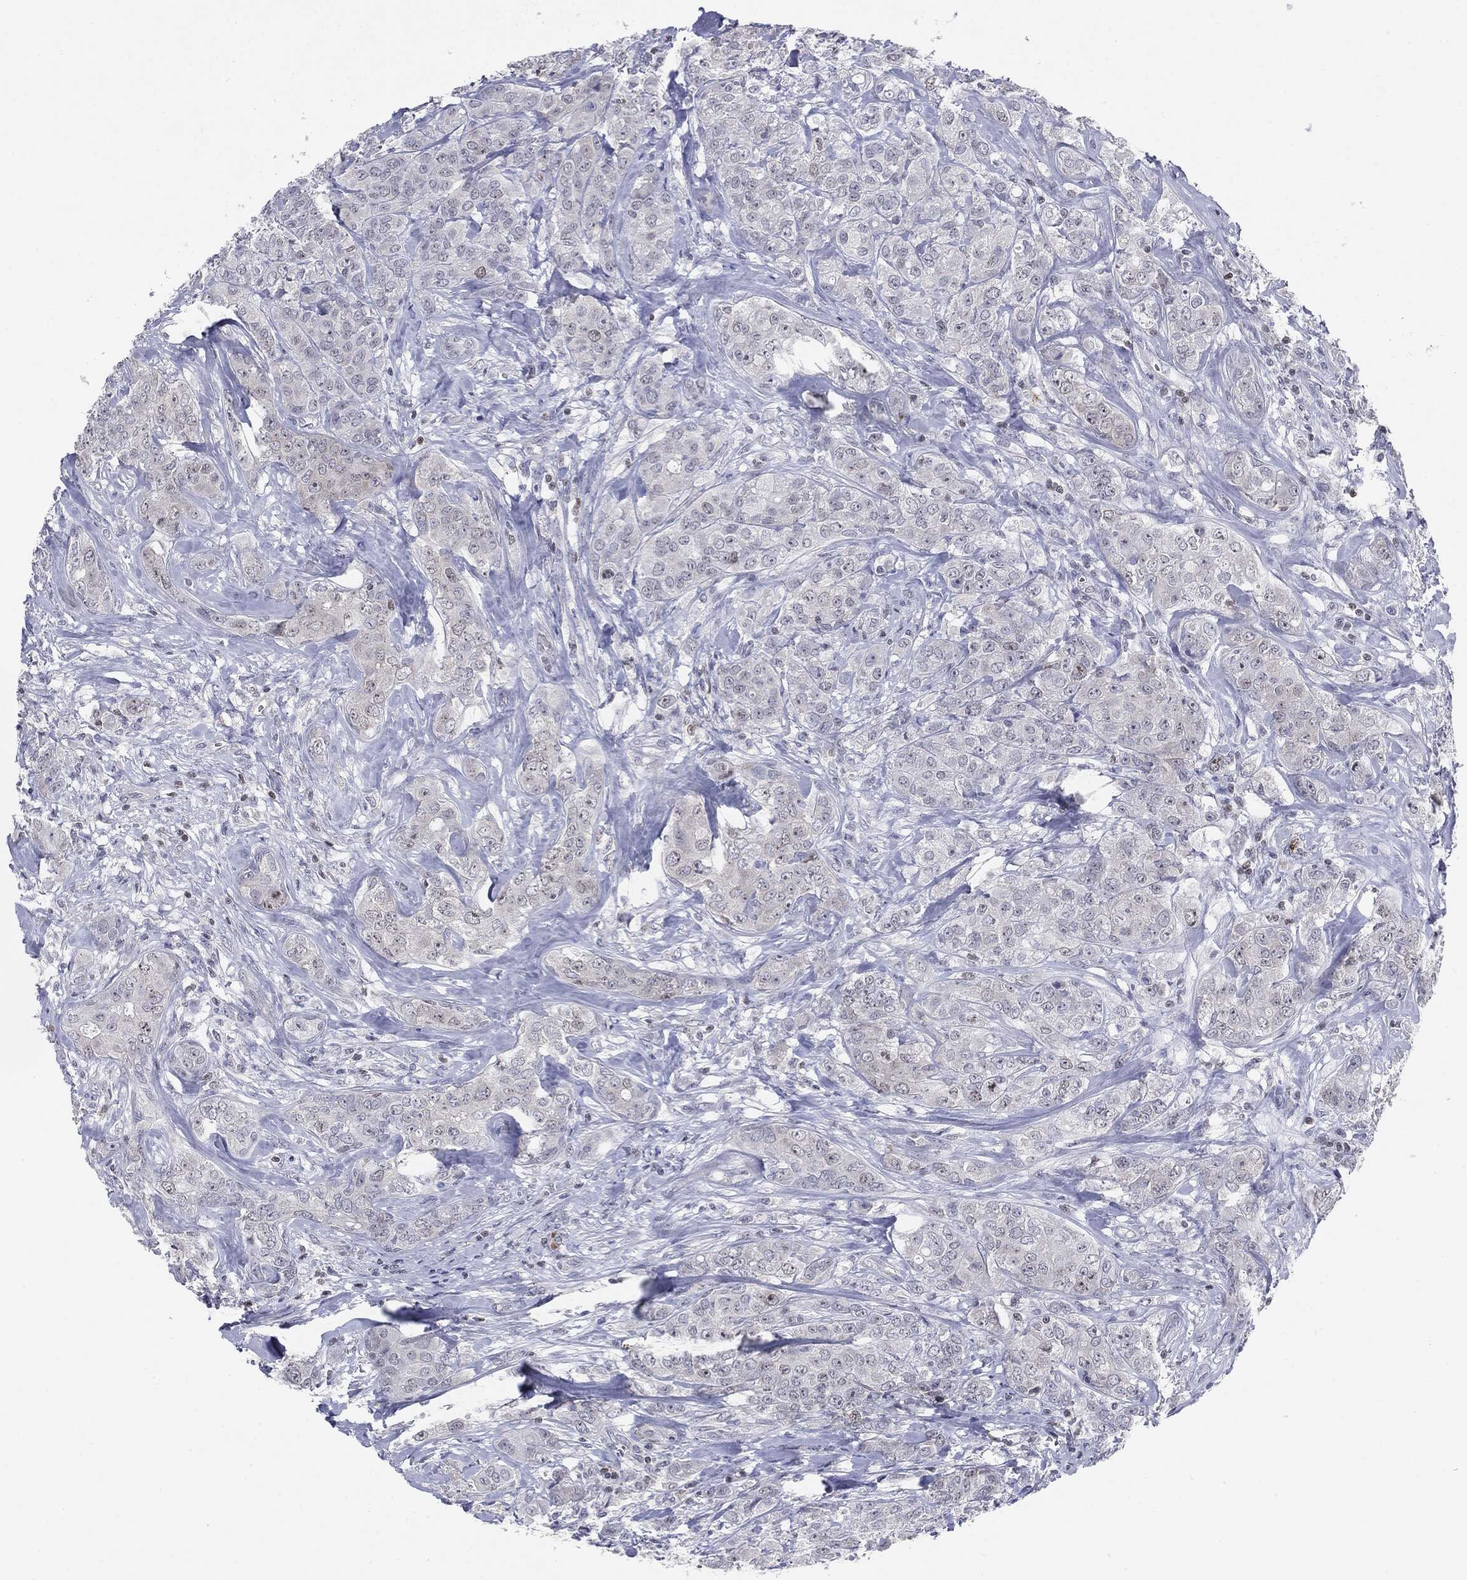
{"staining": {"intensity": "negative", "quantity": "none", "location": "none"}, "tissue": "breast cancer", "cell_type": "Tumor cells", "image_type": "cancer", "snomed": [{"axis": "morphology", "description": "Normal tissue, NOS"}, {"axis": "morphology", "description": "Duct carcinoma"}, {"axis": "topography", "description": "Breast"}], "caption": "Immunohistochemical staining of breast cancer exhibits no significant positivity in tumor cells.", "gene": "KIF2C", "patient": {"sex": "female", "age": 43}}